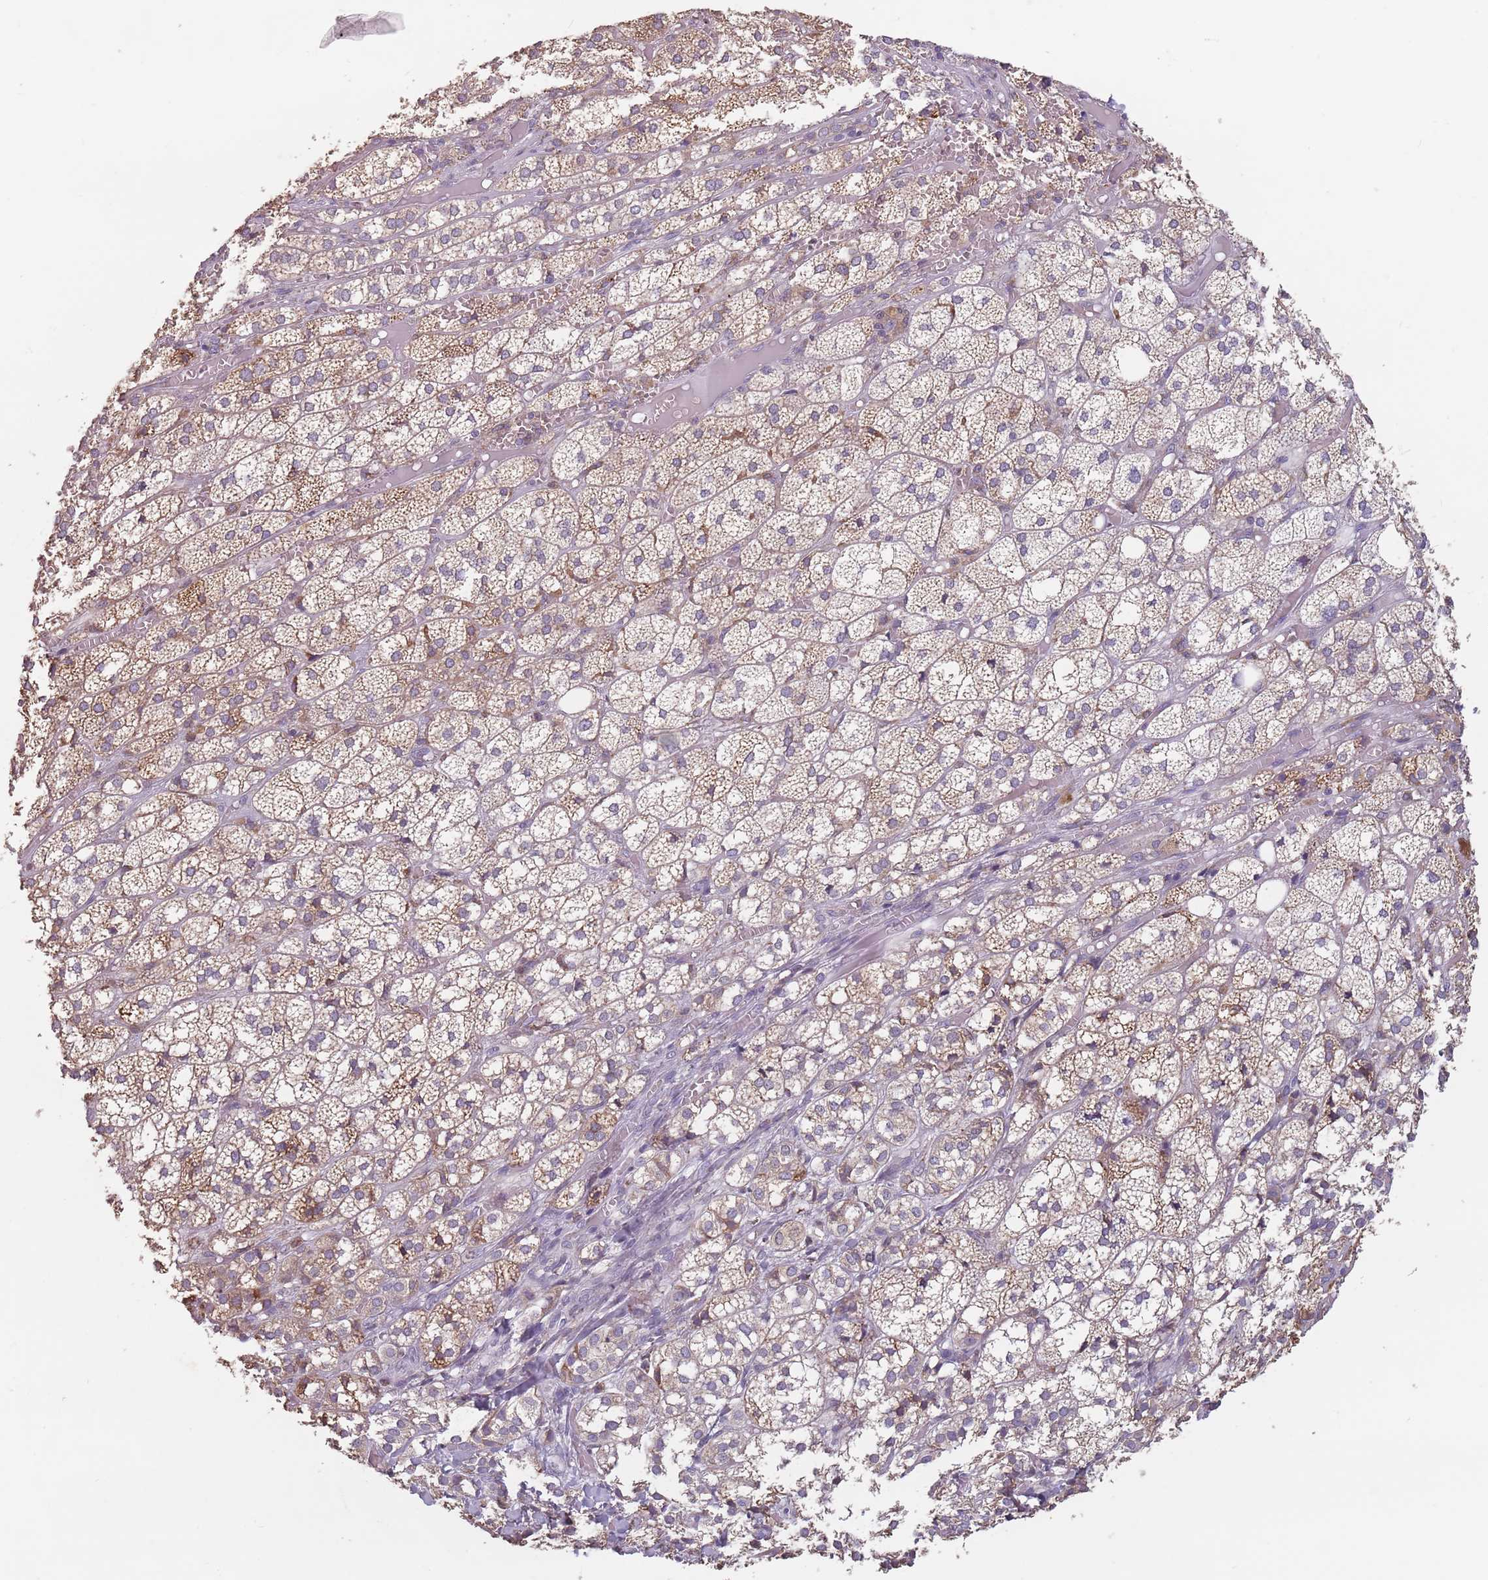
{"staining": {"intensity": "weak", "quantity": ">75%", "location": "cytoplasmic/membranous"}, "tissue": "adrenal gland", "cell_type": "Glandular cells", "image_type": "normal", "snomed": [{"axis": "morphology", "description": "Normal tissue, NOS"}, {"axis": "topography", "description": "Adrenal gland"}], "caption": "A brown stain shows weak cytoplasmic/membranous staining of a protein in glandular cells of normal adrenal gland.", "gene": "RPS9", "patient": {"sex": "female", "age": 61}}